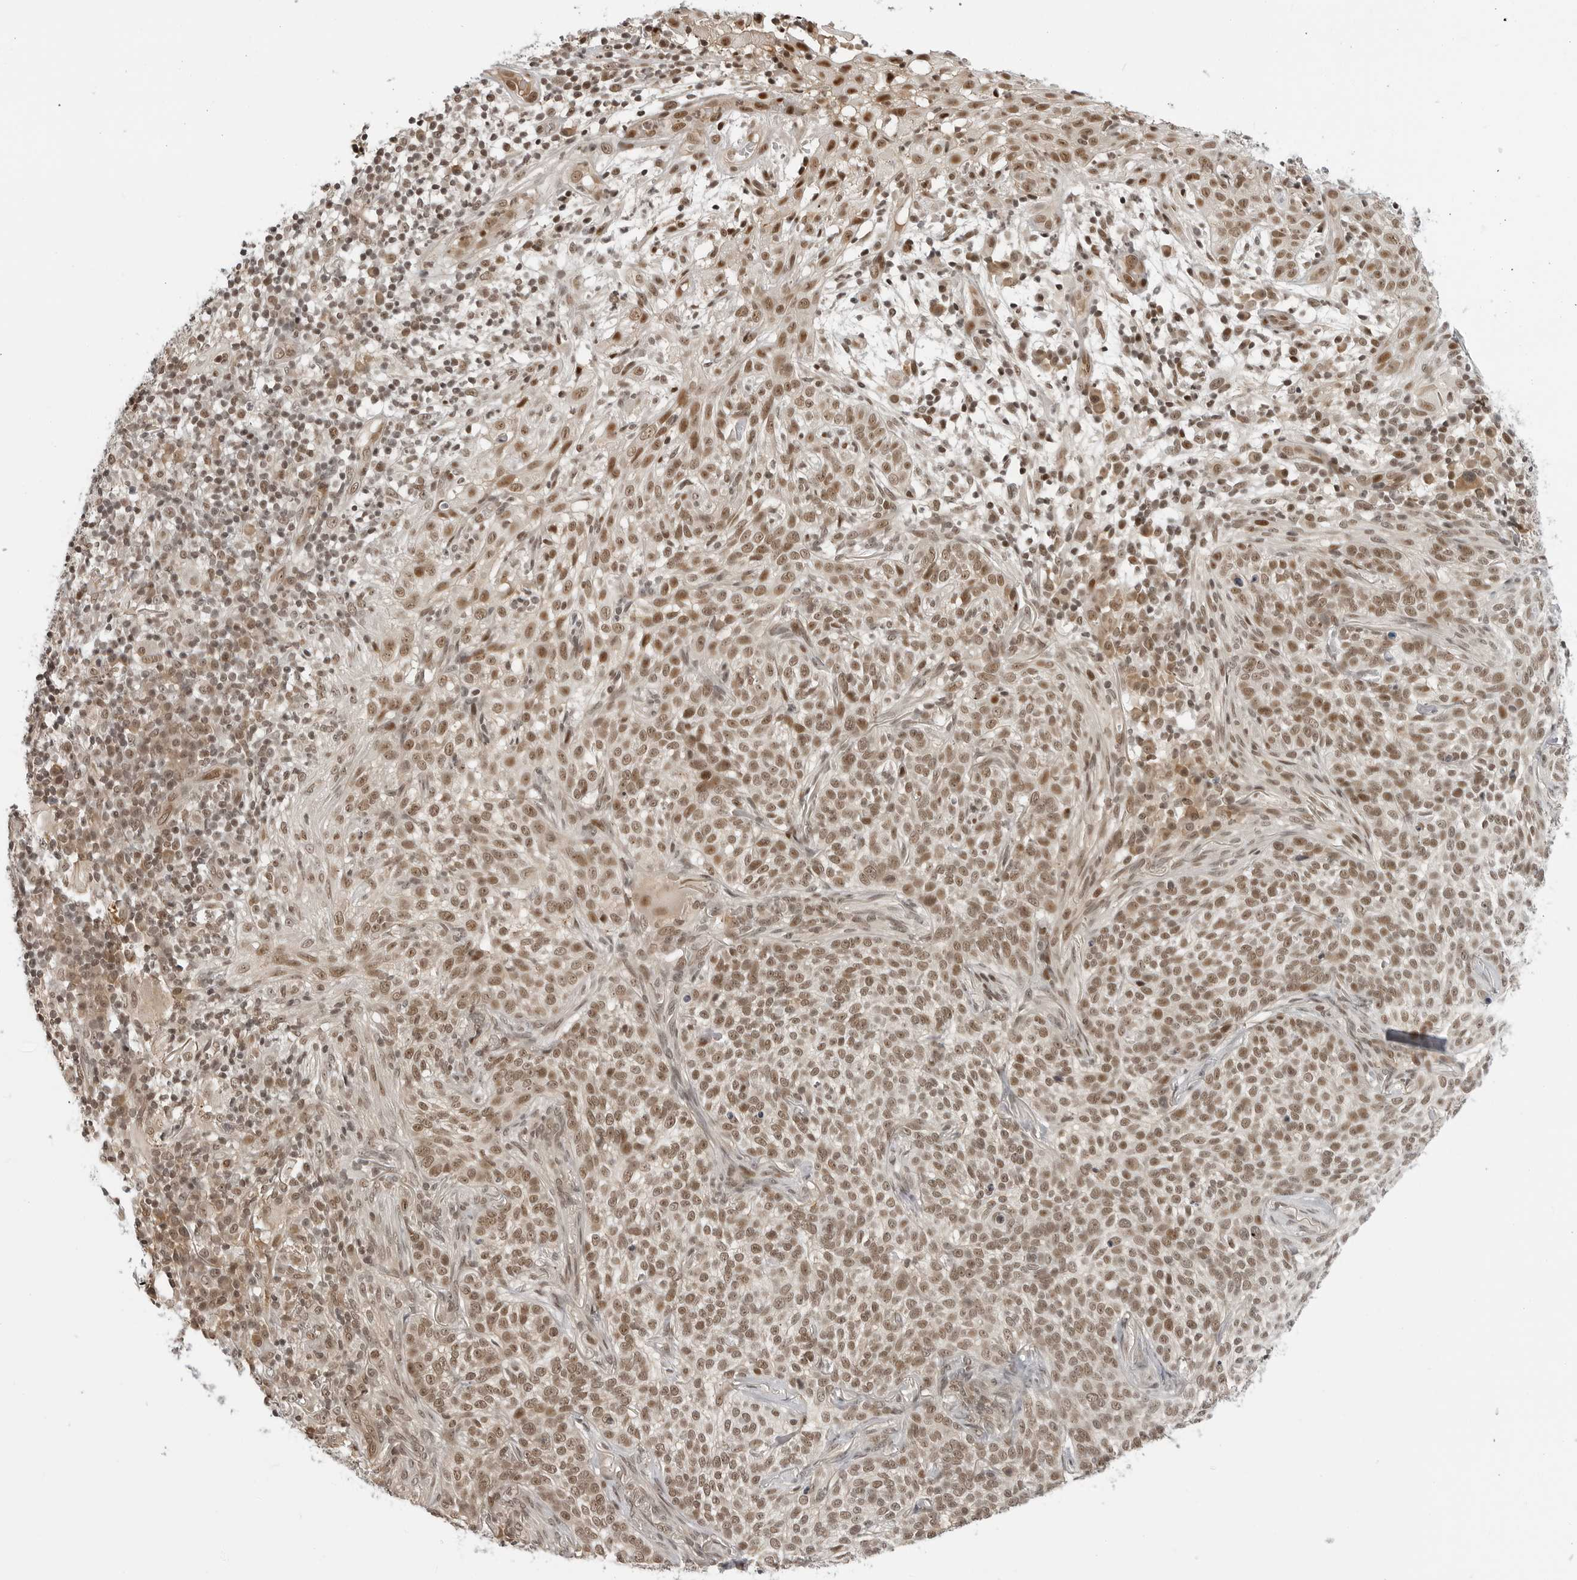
{"staining": {"intensity": "moderate", "quantity": ">75%", "location": "nuclear"}, "tissue": "skin cancer", "cell_type": "Tumor cells", "image_type": "cancer", "snomed": [{"axis": "morphology", "description": "Basal cell carcinoma"}, {"axis": "topography", "description": "Skin"}], "caption": "Immunohistochemistry (IHC) (DAB) staining of basal cell carcinoma (skin) shows moderate nuclear protein staining in about >75% of tumor cells.", "gene": "C8orf33", "patient": {"sex": "female", "age": 64}}